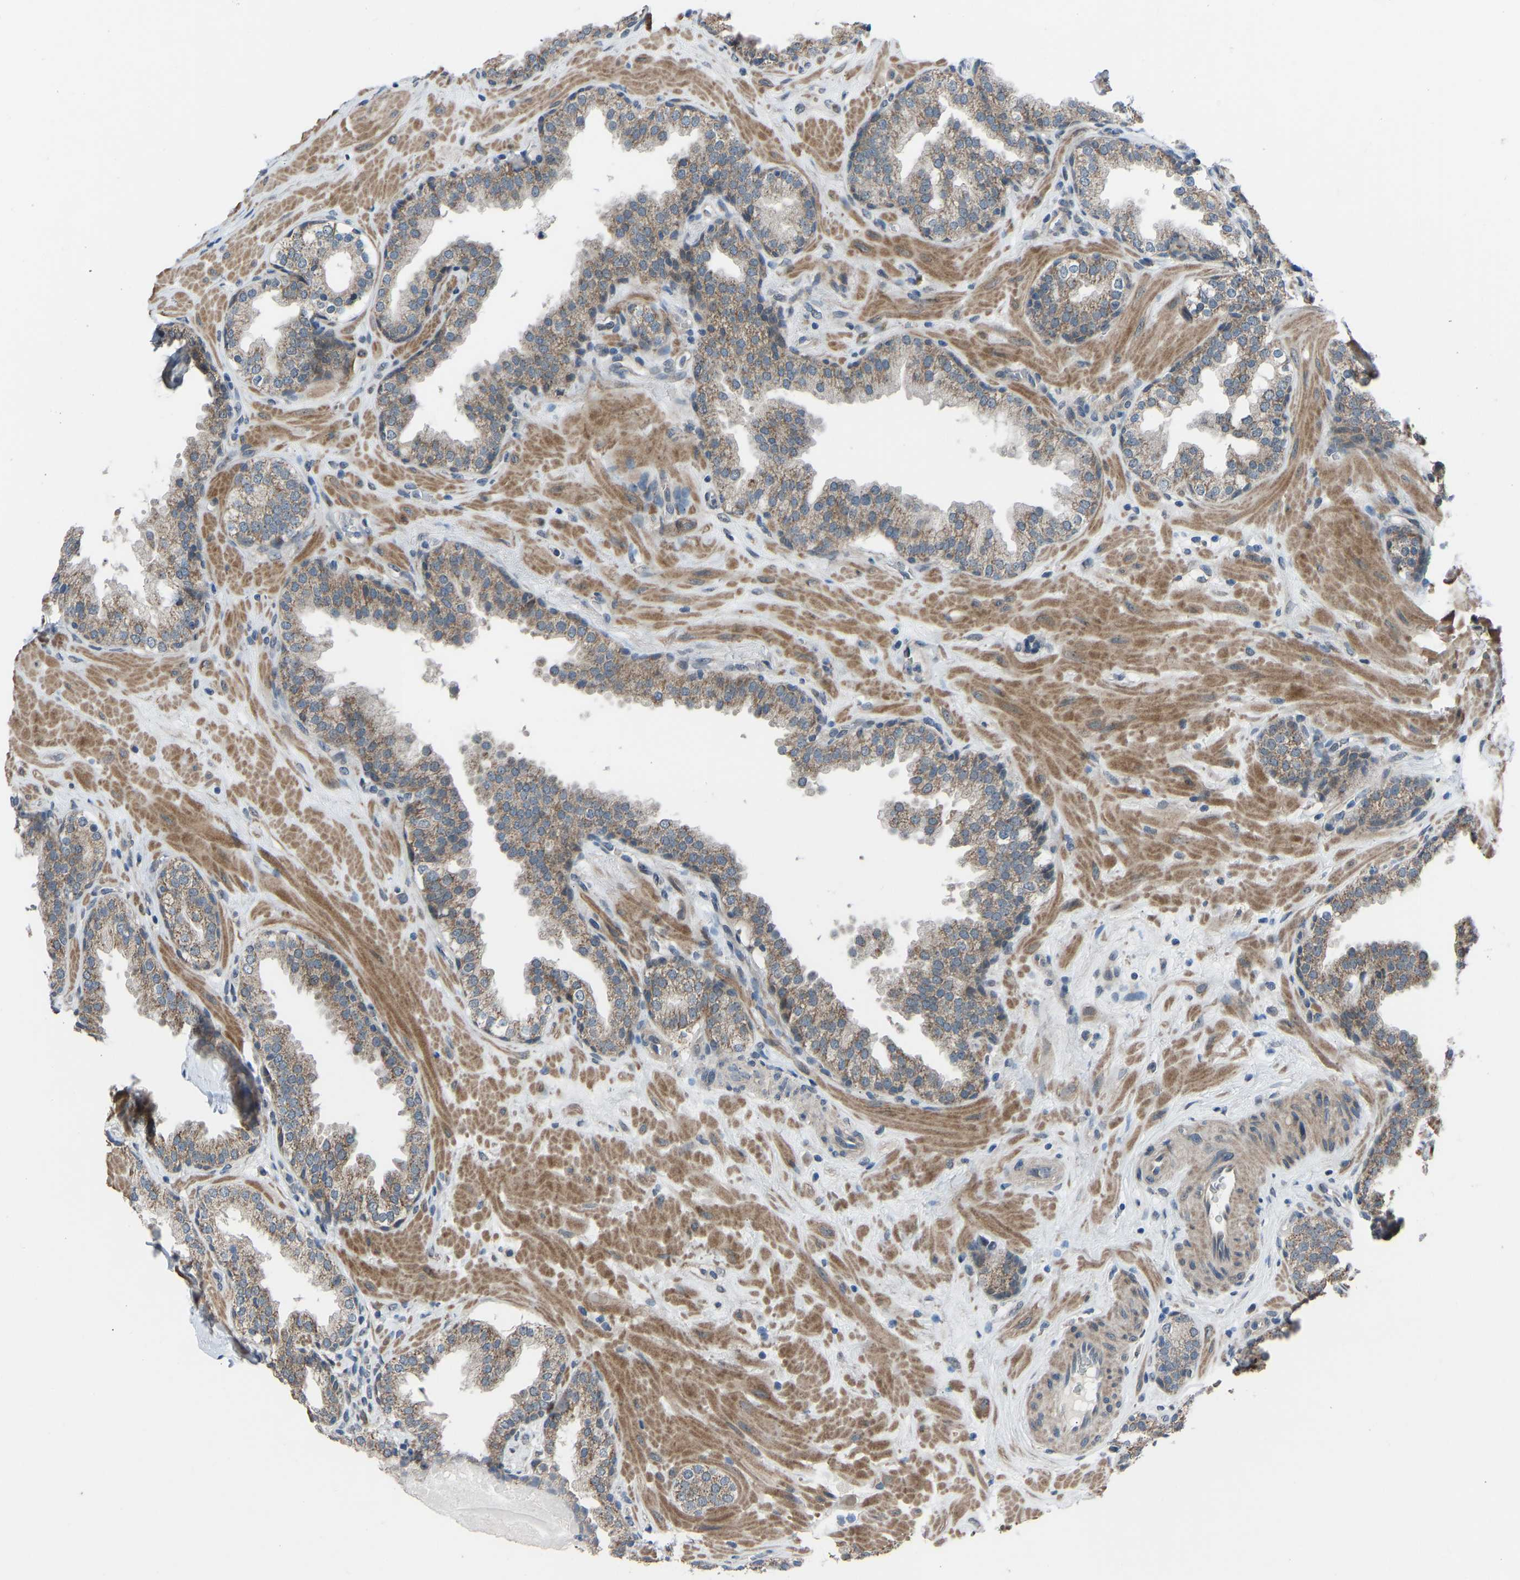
{"staining": {"intensity": "moderate", "quantity": "25%-75%", "location": "cytoplasmic/membranous"}, "tissue": "prostate", "cell_type": "Glandular cells", "image_type": "normal", "snomed": [{"axis": "morphology", "description": "Normal tissue, NOS"}, {"axis": "topography", "description": "Prostate"}], "caption": "The histopathology image exhibits staining of unremarkable prostate, revealing moderate cytoplasmic/membranous protein expression (brown color) within glandular cells. (IHC, brightfield microscopy, high magnification).", "gene": "CDK2AP1", "patient": {"sex": "male", "age": 51}}